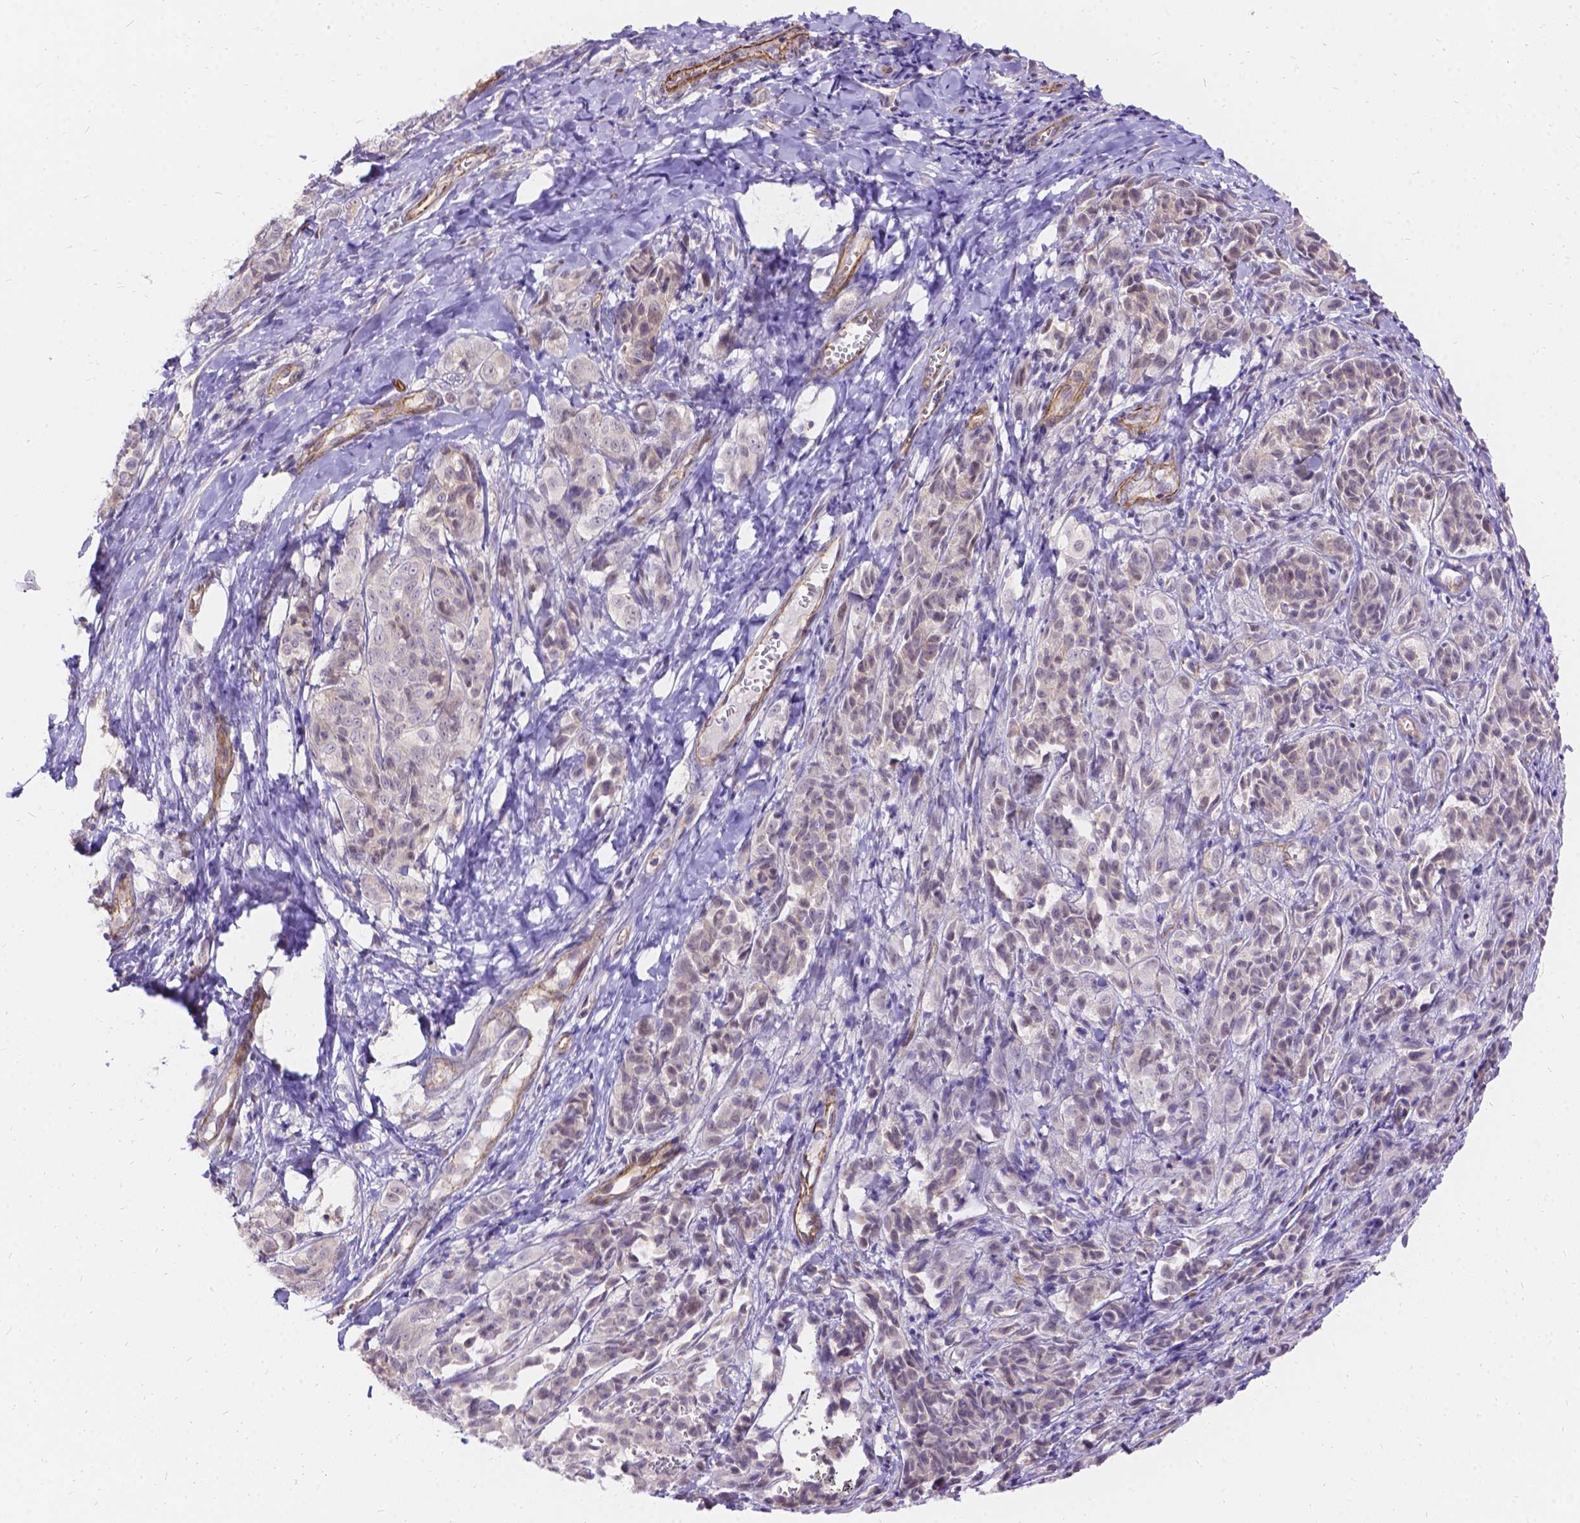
{"staining": {"intensity": "weak", "quantity": "<25%", "location": "cytoplasmic/membranous"}, "tissue": "melanoma", "cell_type": "Tumor cells", "image_type": "cancer", "snomed": [{"axis": "morphology", "description": "Malignant melanoma, NOS"}, {"axis": "topography", "description": "Skin"}], "caption": "Immunohistochemical staining of human malignant melanoma demonstrates no significant staining in tumor cells.", "gene": "PALS1", "patient": {"sex": "male", "age": 89}}